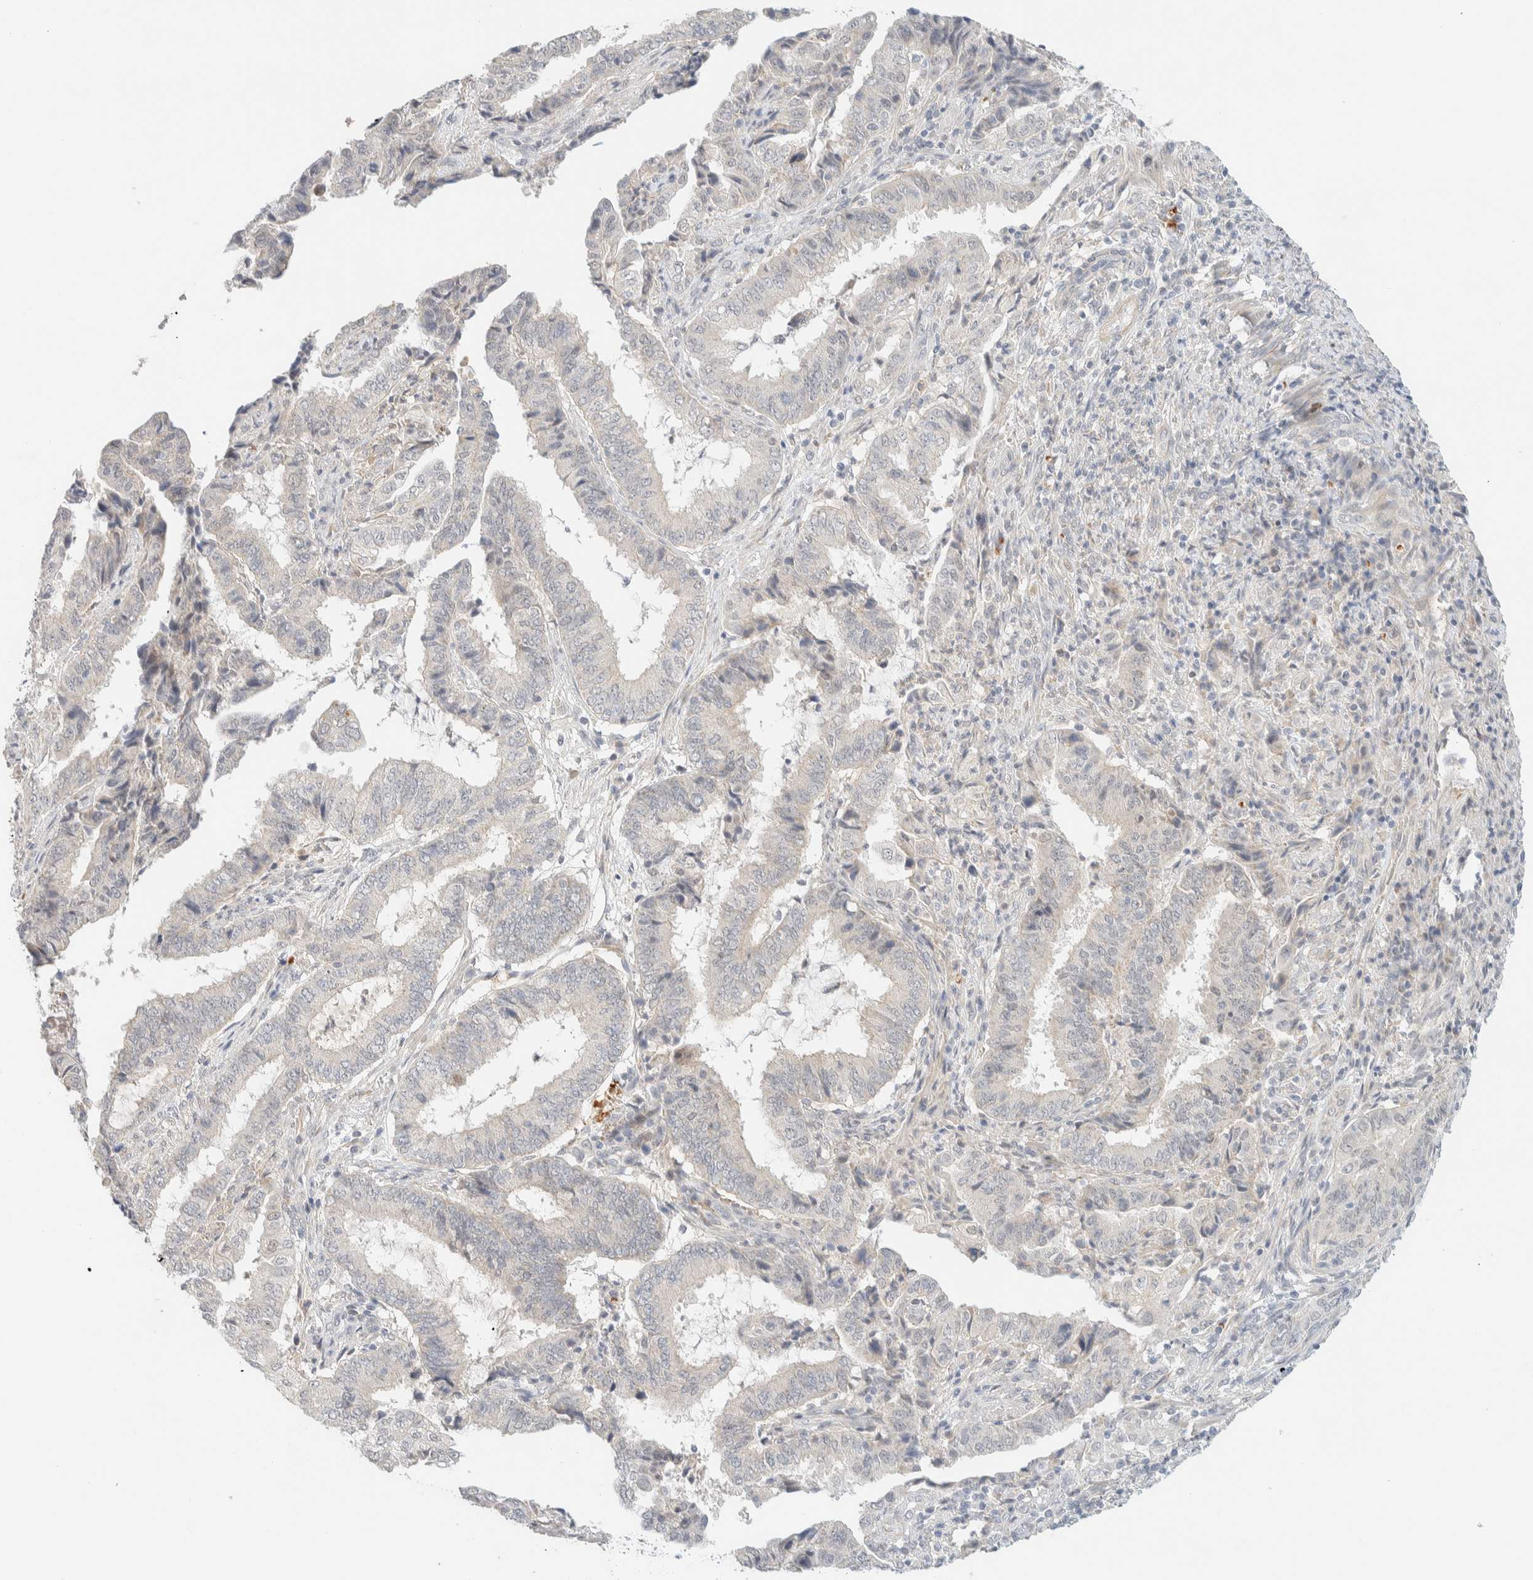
{"staining": {"intensity": "negative", "quantity": "none", "location": "none"}, "tissue": "endometrial cancer", "cell_type": "Tumor cells", "image_type": "cancer", "snomed": [{"axis": "morphology", "description": "Adenocarcinoma, NOS"}, {"axis": "topography", "description": "Endometrium"}], "caption": "Endometrial cancer (adenocarcinoma) was stained to show a protein in brown. There is no significant staining in tumor cells.", "gene": "TNK1", "patient": {"sex": "female", "age": 51}}